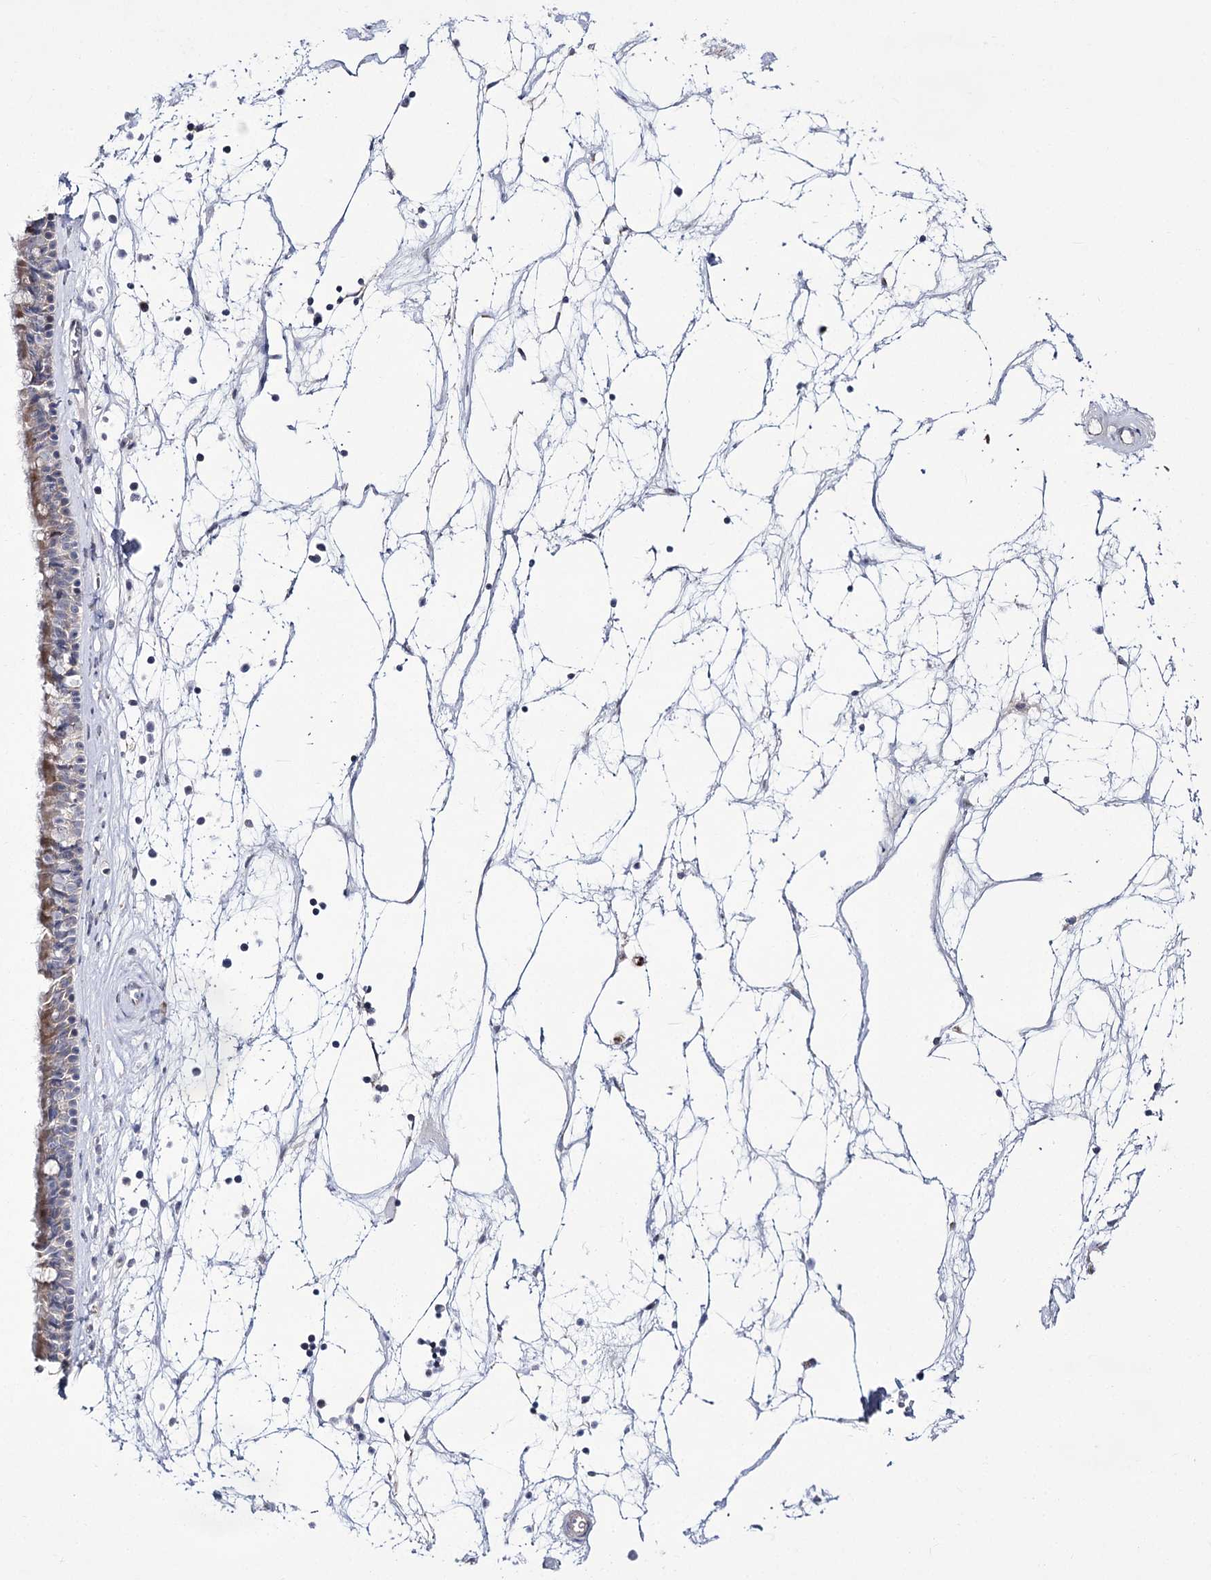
{"staining": {"intensity": "moderate", "quantity": "25%-75%", "location": "cytoplasmic/membranous"}, "tissue": "nasopharynx", "cell_type": "Respiratory epithelial cells", "image_type": "normal", "snomed": [{"axis": "morphology", "description": "Normal tissue, NOS"}, {"axis": "topography", "description": "Nasopharynx"}], "caption": "Nasopharynx stained with a brown dye demonstrates moderate cytoplasmic/membranous positive expression in approximately 25%-75% of respiratory epithelial cells.", "gene": "NADK2", "patient": {"sex": "male", "age": 64}}